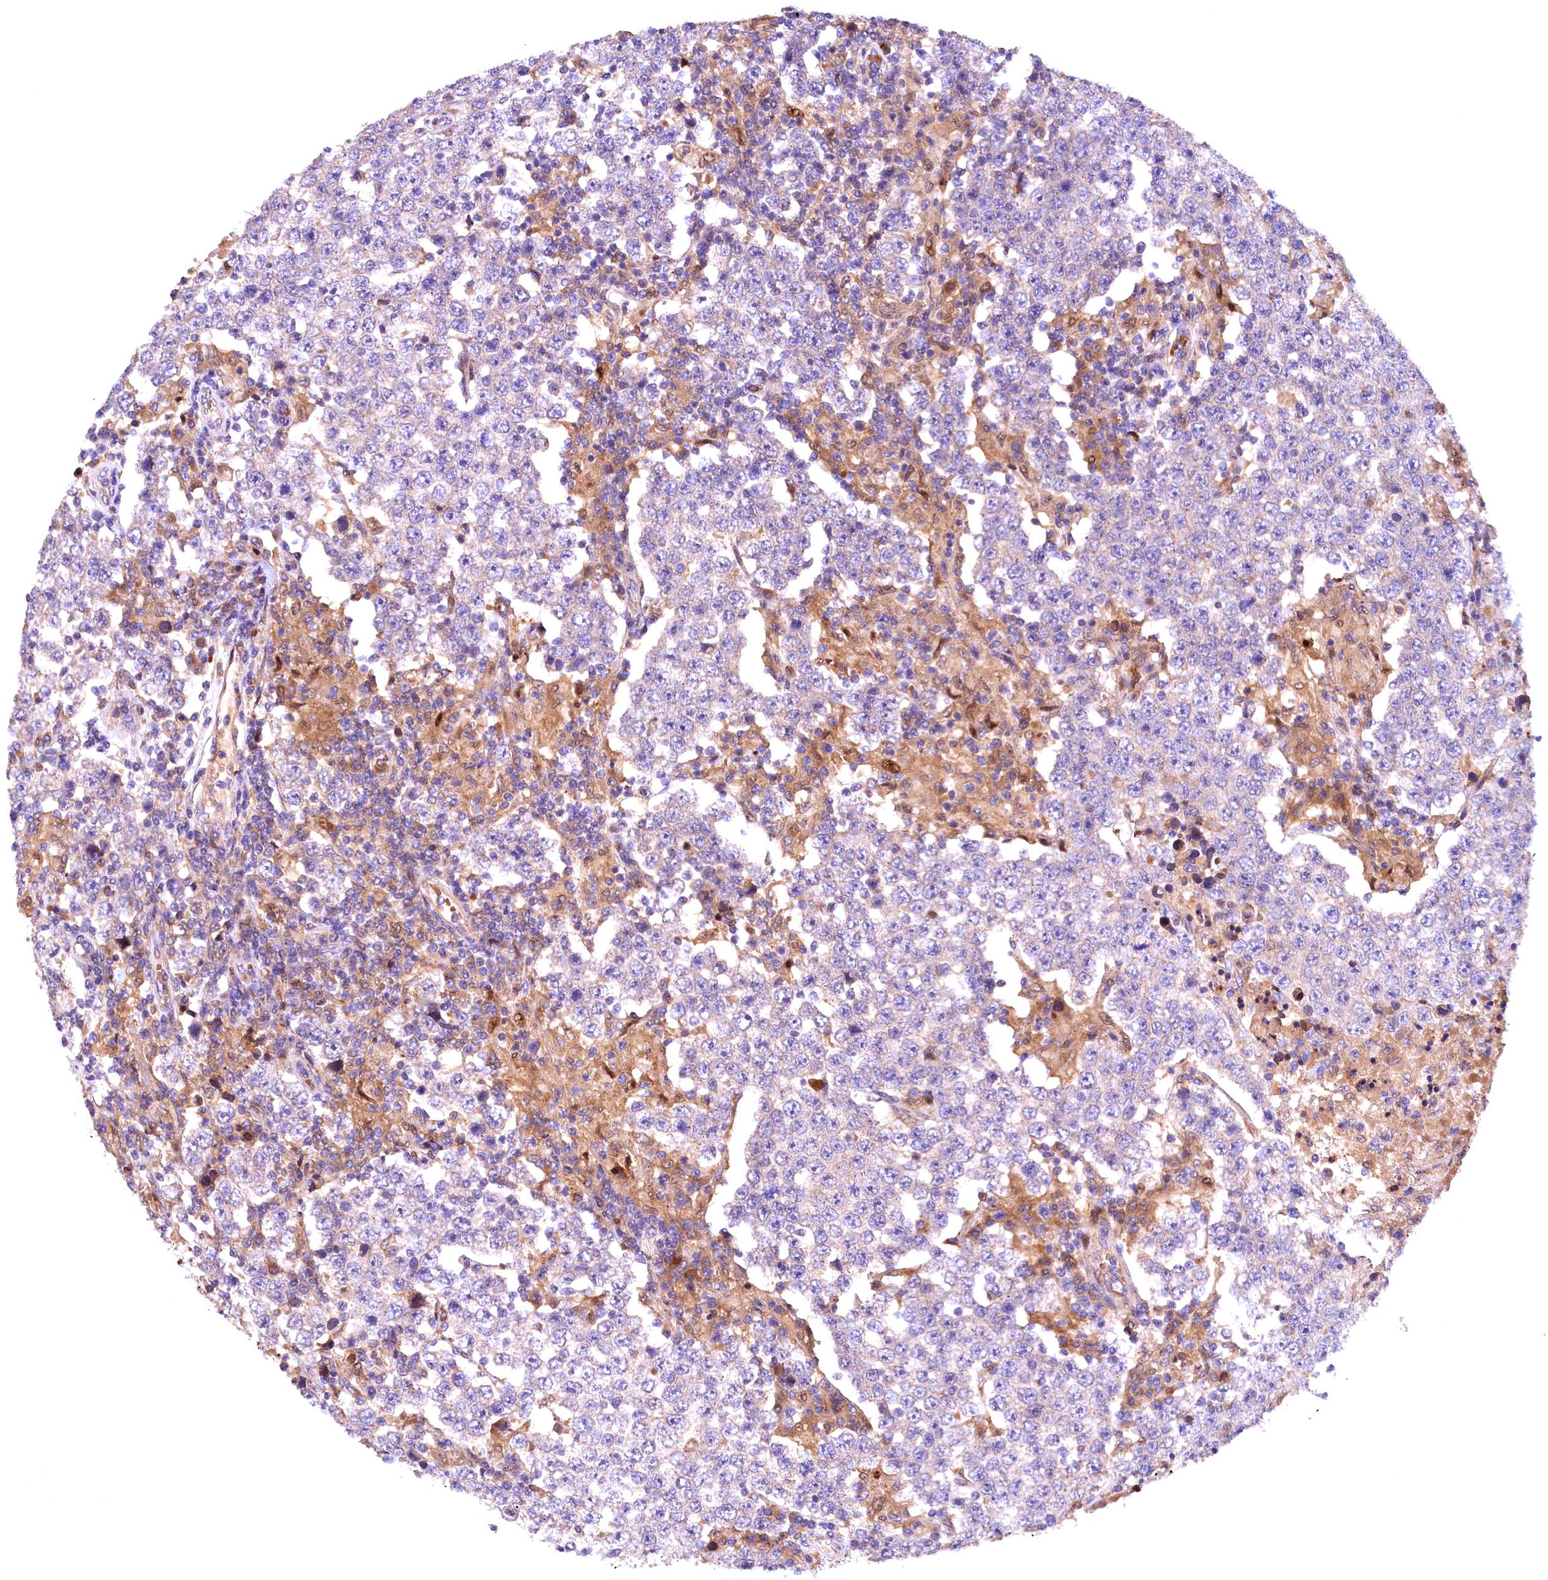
{"staining": {"intensity": "negative", "quantity": "none", "location": "none"}, "tissue": "testis cancer", "cell_type": "Tumor cells", "image_type": "cancer", "snomed": [{"axis": "morphology", "description": "Normal tissue, NOS"}, {"axis": "morphology", "description": "Urothelial carcinoma, High grade"}, {"axis": "morphology", "description": "Seminoma, NOS"}, {"axis": "morphology", "description": "Carcinoma, Embryonal, NOS"}, {"axis": "topography", "description": "Urinary bladder"}, {"axis": "topography", "description": "Testis"}], "caption": "This micrograph is of testis cancer stained with immunohistochemistry to label a protein in brown with the nuclei are counter-stained blue. There is no positivity in tumor cells.", "gene": "NAIP", "patient": {"sex": "male", "age": 41}}